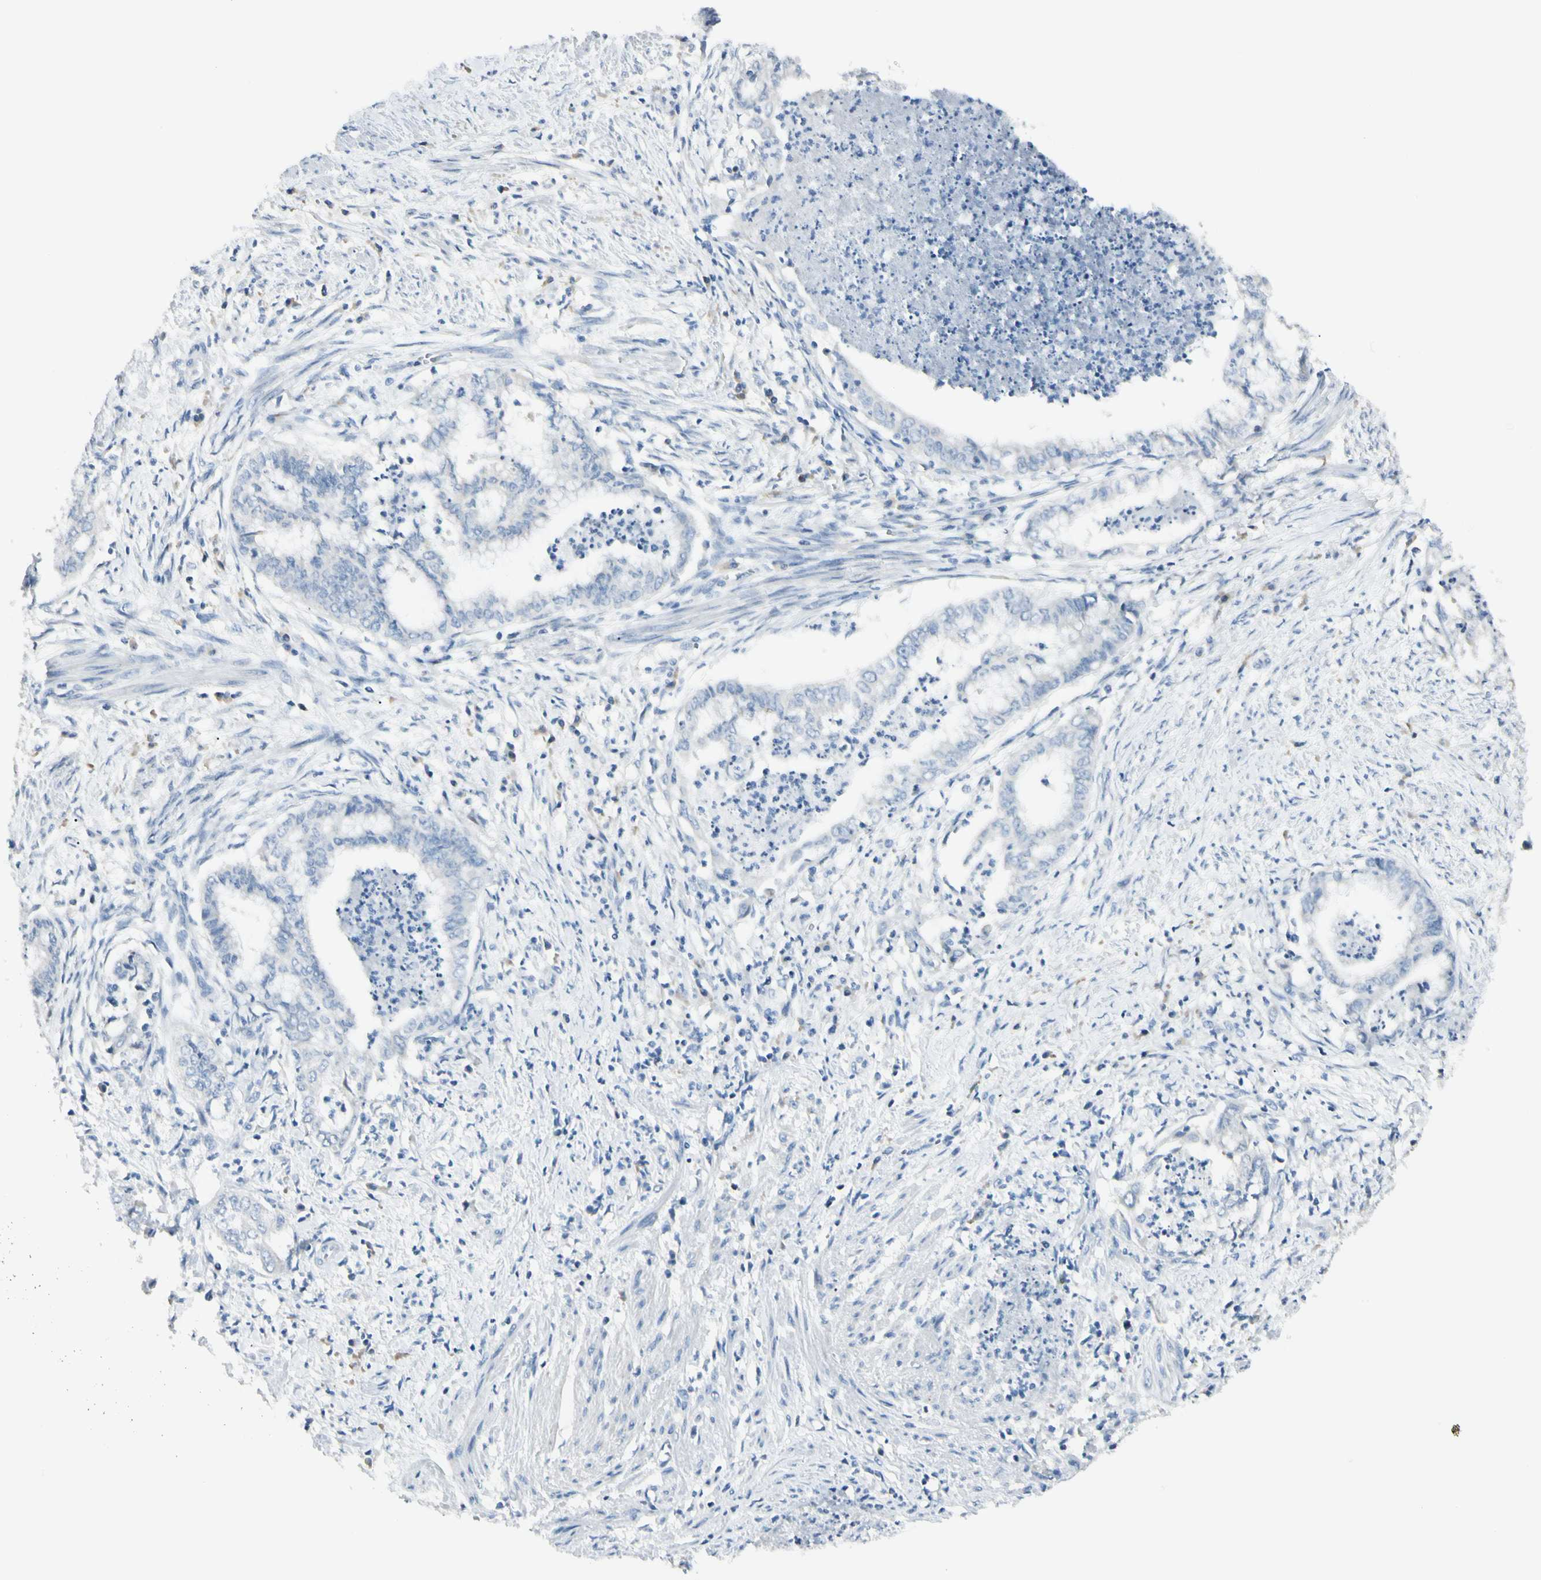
{"staining": {"intensity": "negative", "quantity": "none", "location": "none"}, "tissue": "endometrial cancer", "cell_type": "Tumor cells", "image_type": "cancer", "snomed": [{"axis": "morphology", "description": "Necrosis, NOS"}, {"axis": "morphology", "description": "Adenocarcinoma, NOS"}, {"axis": "topography", "description": "Endometrium"}], "caption": "Tumor cells show no significant protein positivity in endometrial adenocarcinoma. (DAB (3,3'-diaminobenzidine) IHC, high magnification).", "gene": "SLC6A15", "patient": {"sex": "female", "age": 79}}